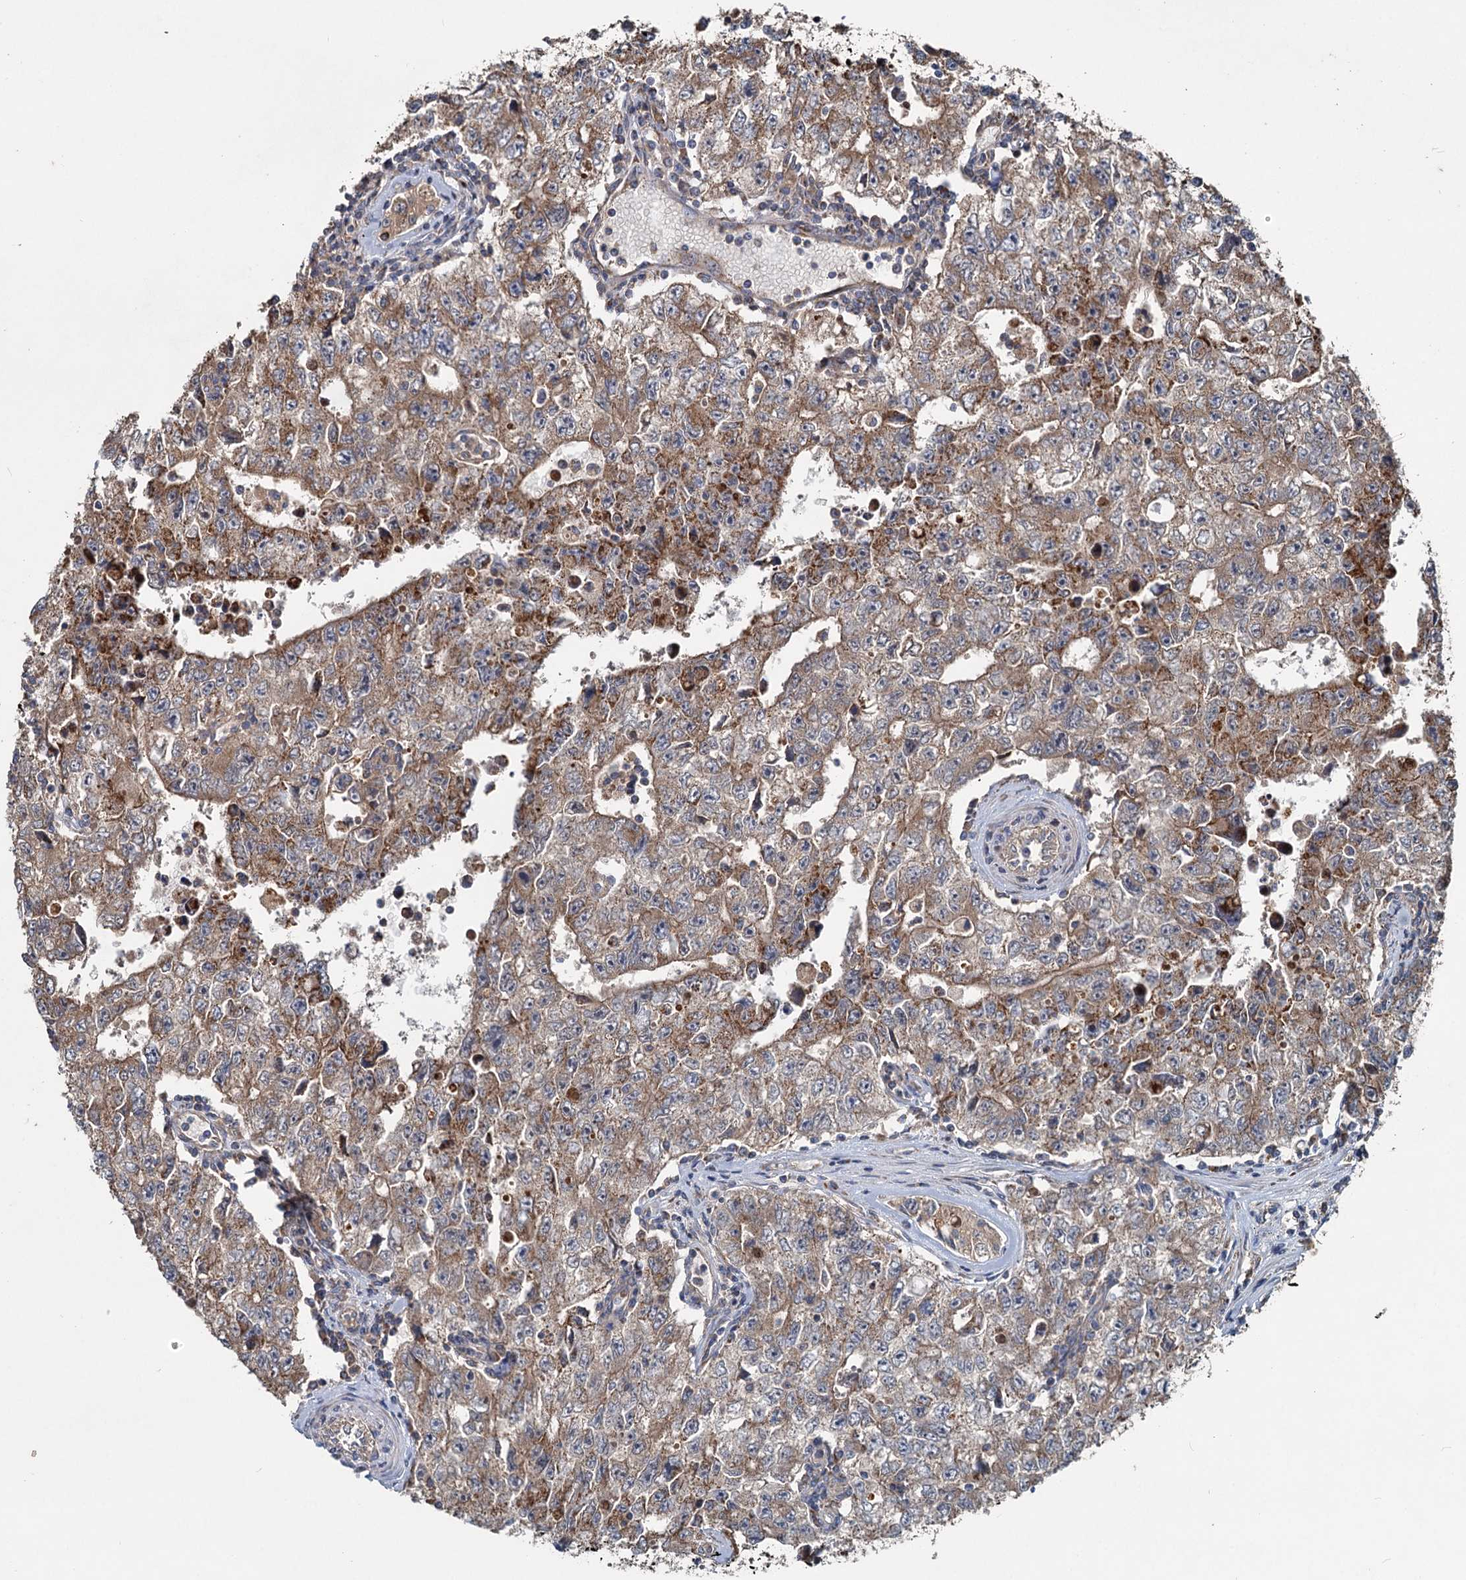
{"staining": {"intensity": "moderate", "quantity": ">75%", "location": "cytoplasmic/membranous"}, "tissue": "testis cancer", "cell_type": "Tumor cells", "image_type": "cancer", "snomed": [{"axis": "morphology", "description": "Carcinoma, Embryonal, NOS"}, {"axis": "topography", "description": "Testis"}], "caption": "Immunohistochemistry (IHC) micrograph of neoplastic tissue: human testis embryonal carcinoma stained using immunohistochemistry (IHC) reveals medium levels of moderate protein expression localized specifically in the cytoplasmic/membranous of tumor cells, appearing as a cytoplasmic/membranous brown color.", "gene": "OTUB1", "patient": {"sex": "male", "age": 17}}